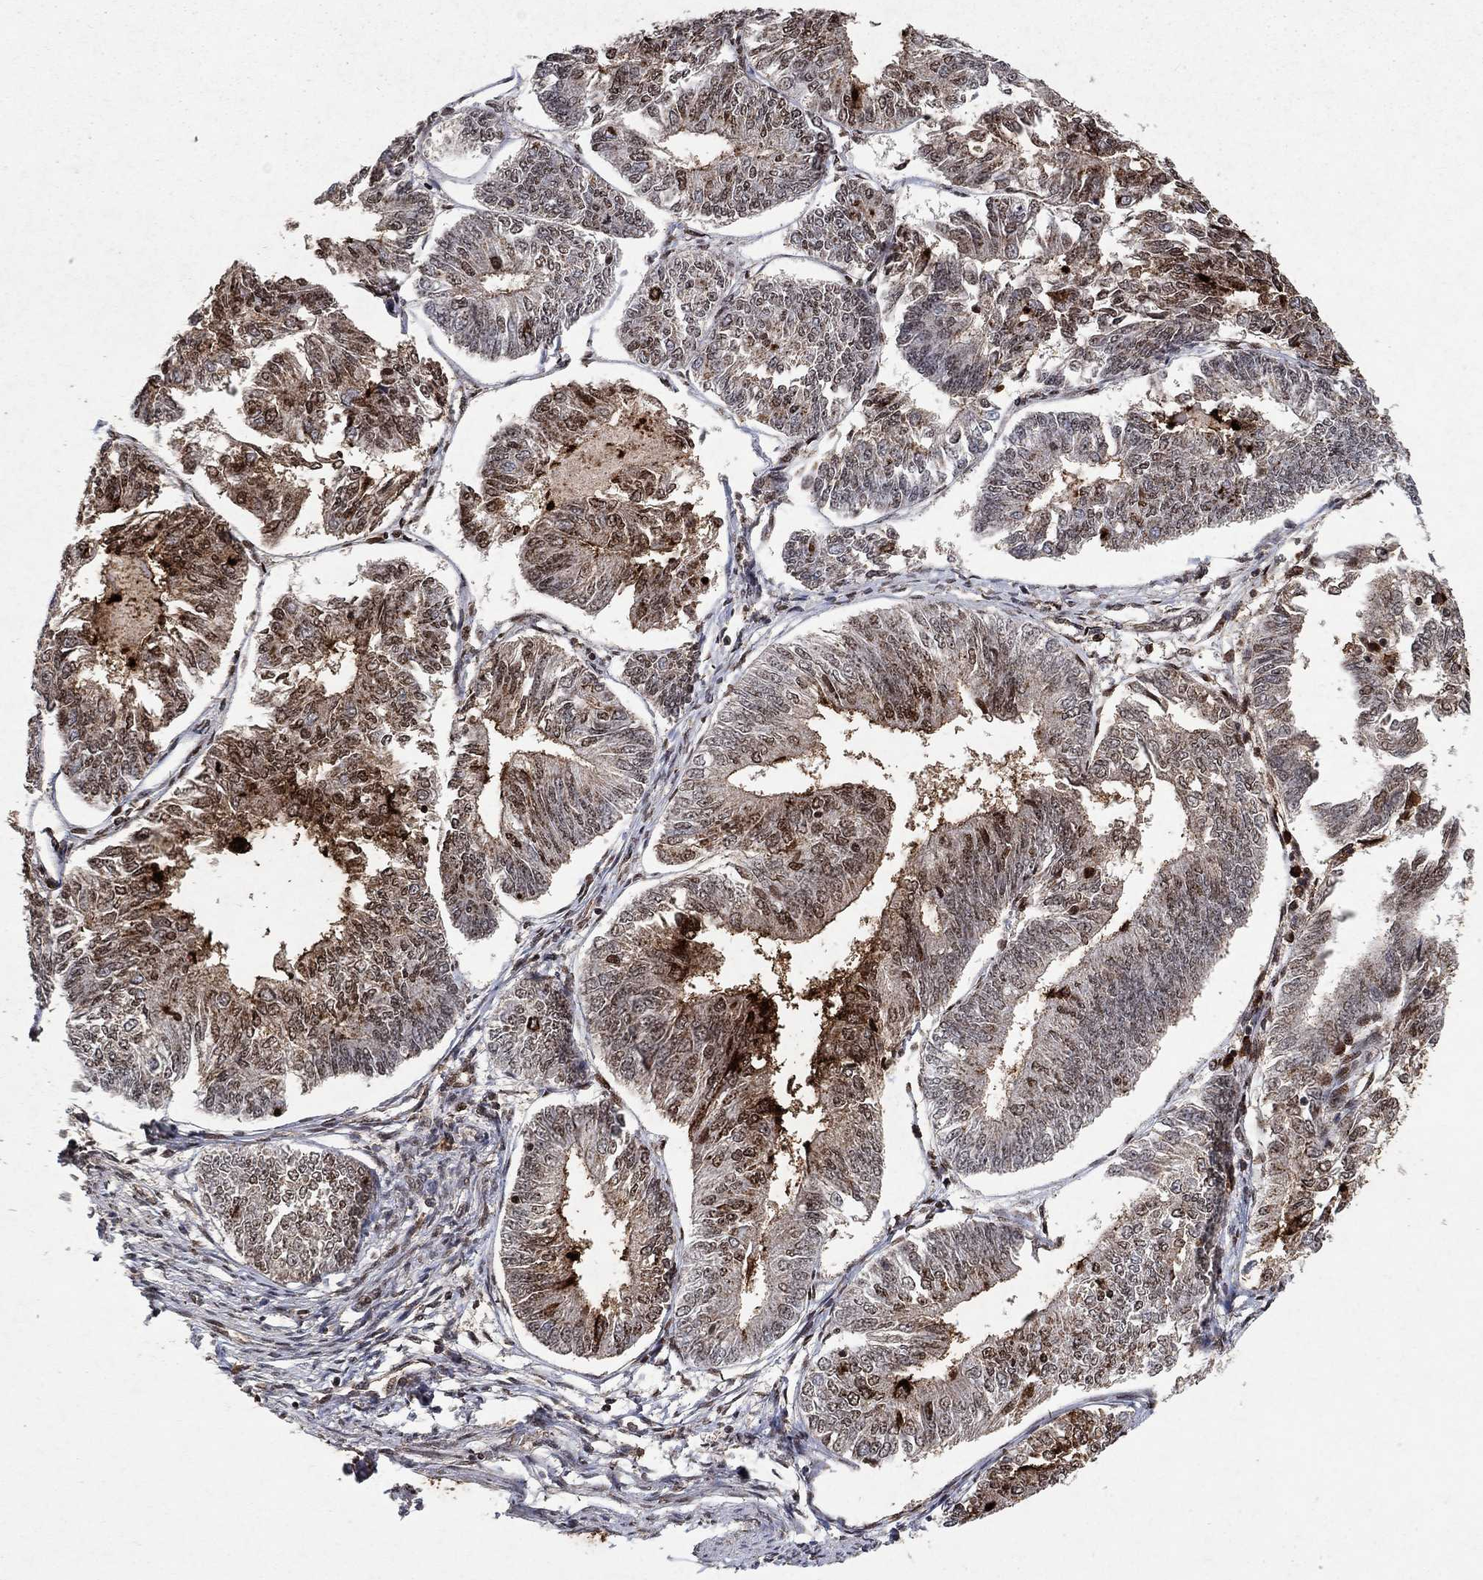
{"staining": {"intensity": "moderate", "quantity": "<25%", "location": "cytoplasmic/membranous,nuclear"}, "tissue": "endometrial cancer", "cell_type": "Tumor cells", "image_type": "cancer", "snomed": [{"axis": "morphology", "description": "Adenocarcinoma, NOS"}, {"axis": "topography", "description": "Endometrium"}], "caption": "A brown stain shows moderate cytoplasmic/membranous and nuclear staining of a protein in endometrial cancer (adenocarcinoma) tumor cells.", "gene": "CD24", "patient": {"sex": "female", "age": 58}}